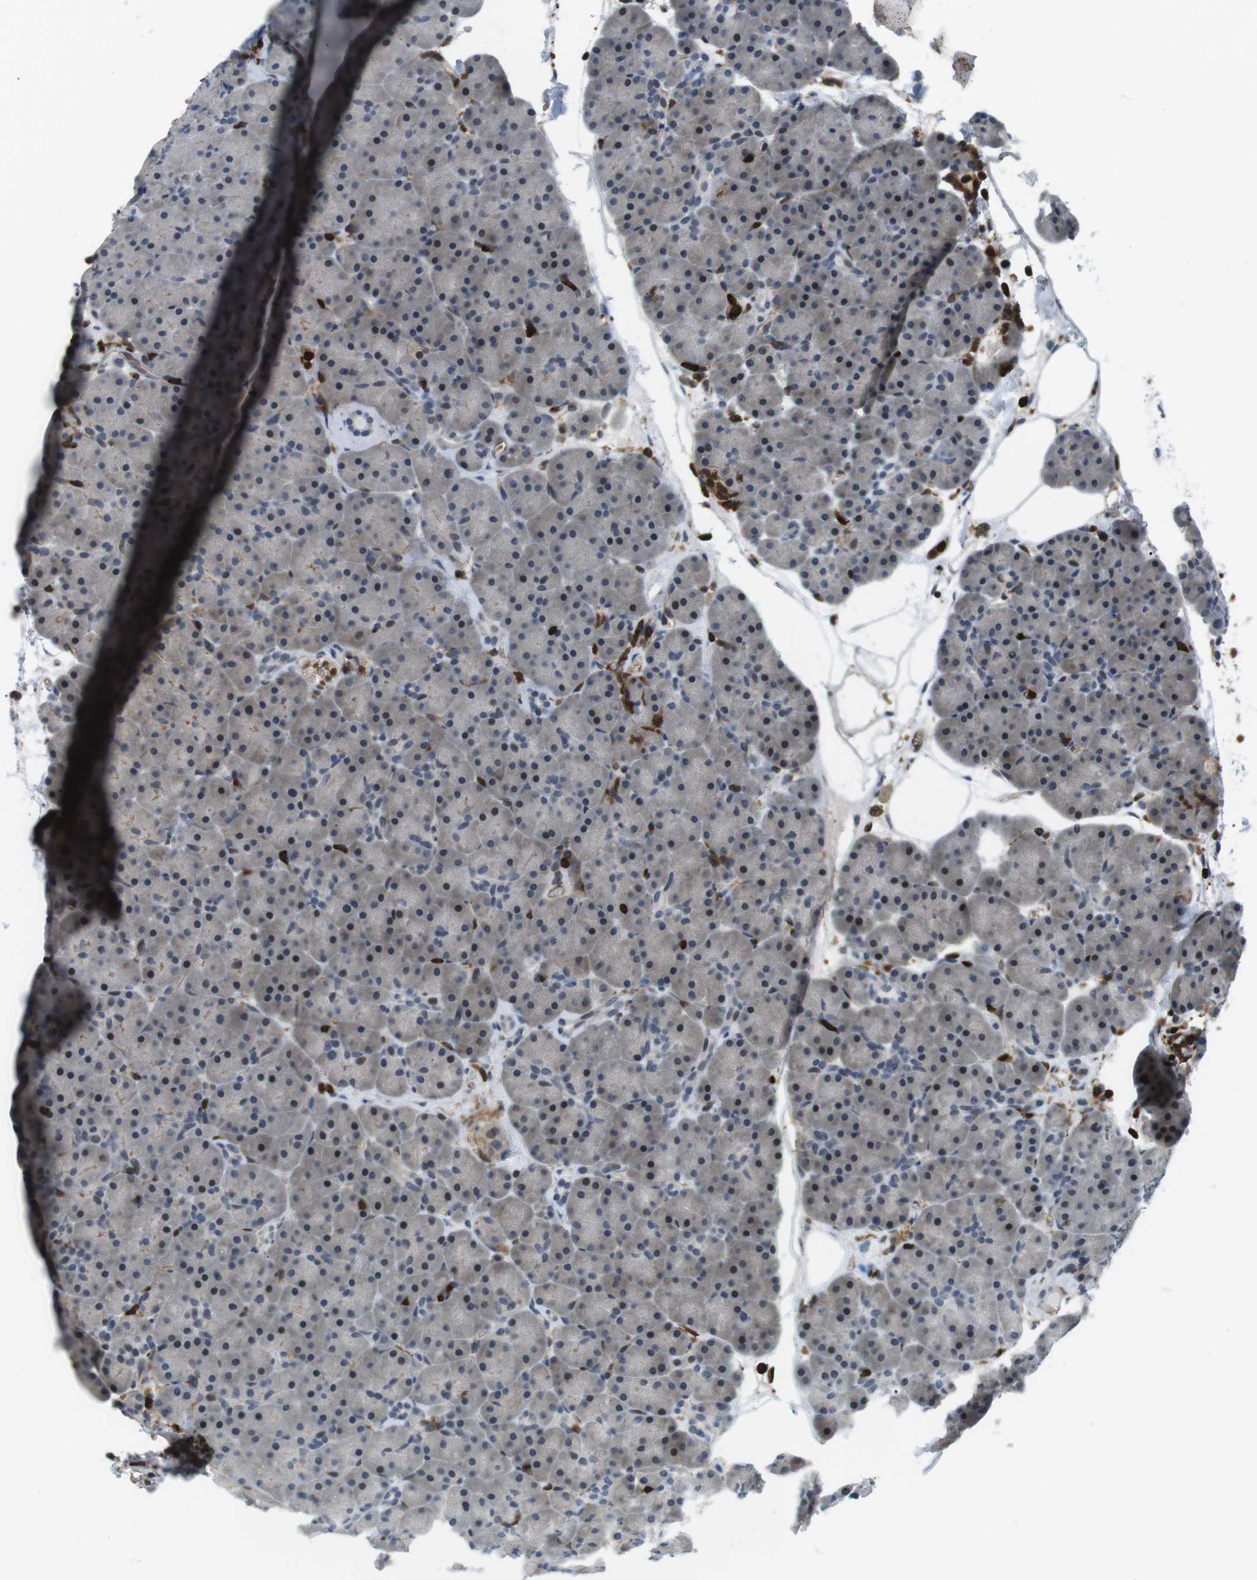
{"staining": {"intensity": "weak", "quantity": "<25%", "location": "nuclear"}, "tissue": "pancreas", "cell_type": "Exocrine glandular cells", "image_type": "normal", "snomed": [{"axis": "morphology", "description": "Normal tissue, NOS"}, {"axis": "topography", "description": "Pancreas"}], "caption": "Immunohistochemistry of normal human pancreas shows no expression in exocrine glandular cells. Nuclei are stained in blue.", "gene": "STK10", "patient": {"sex": "male", "age": 66}}